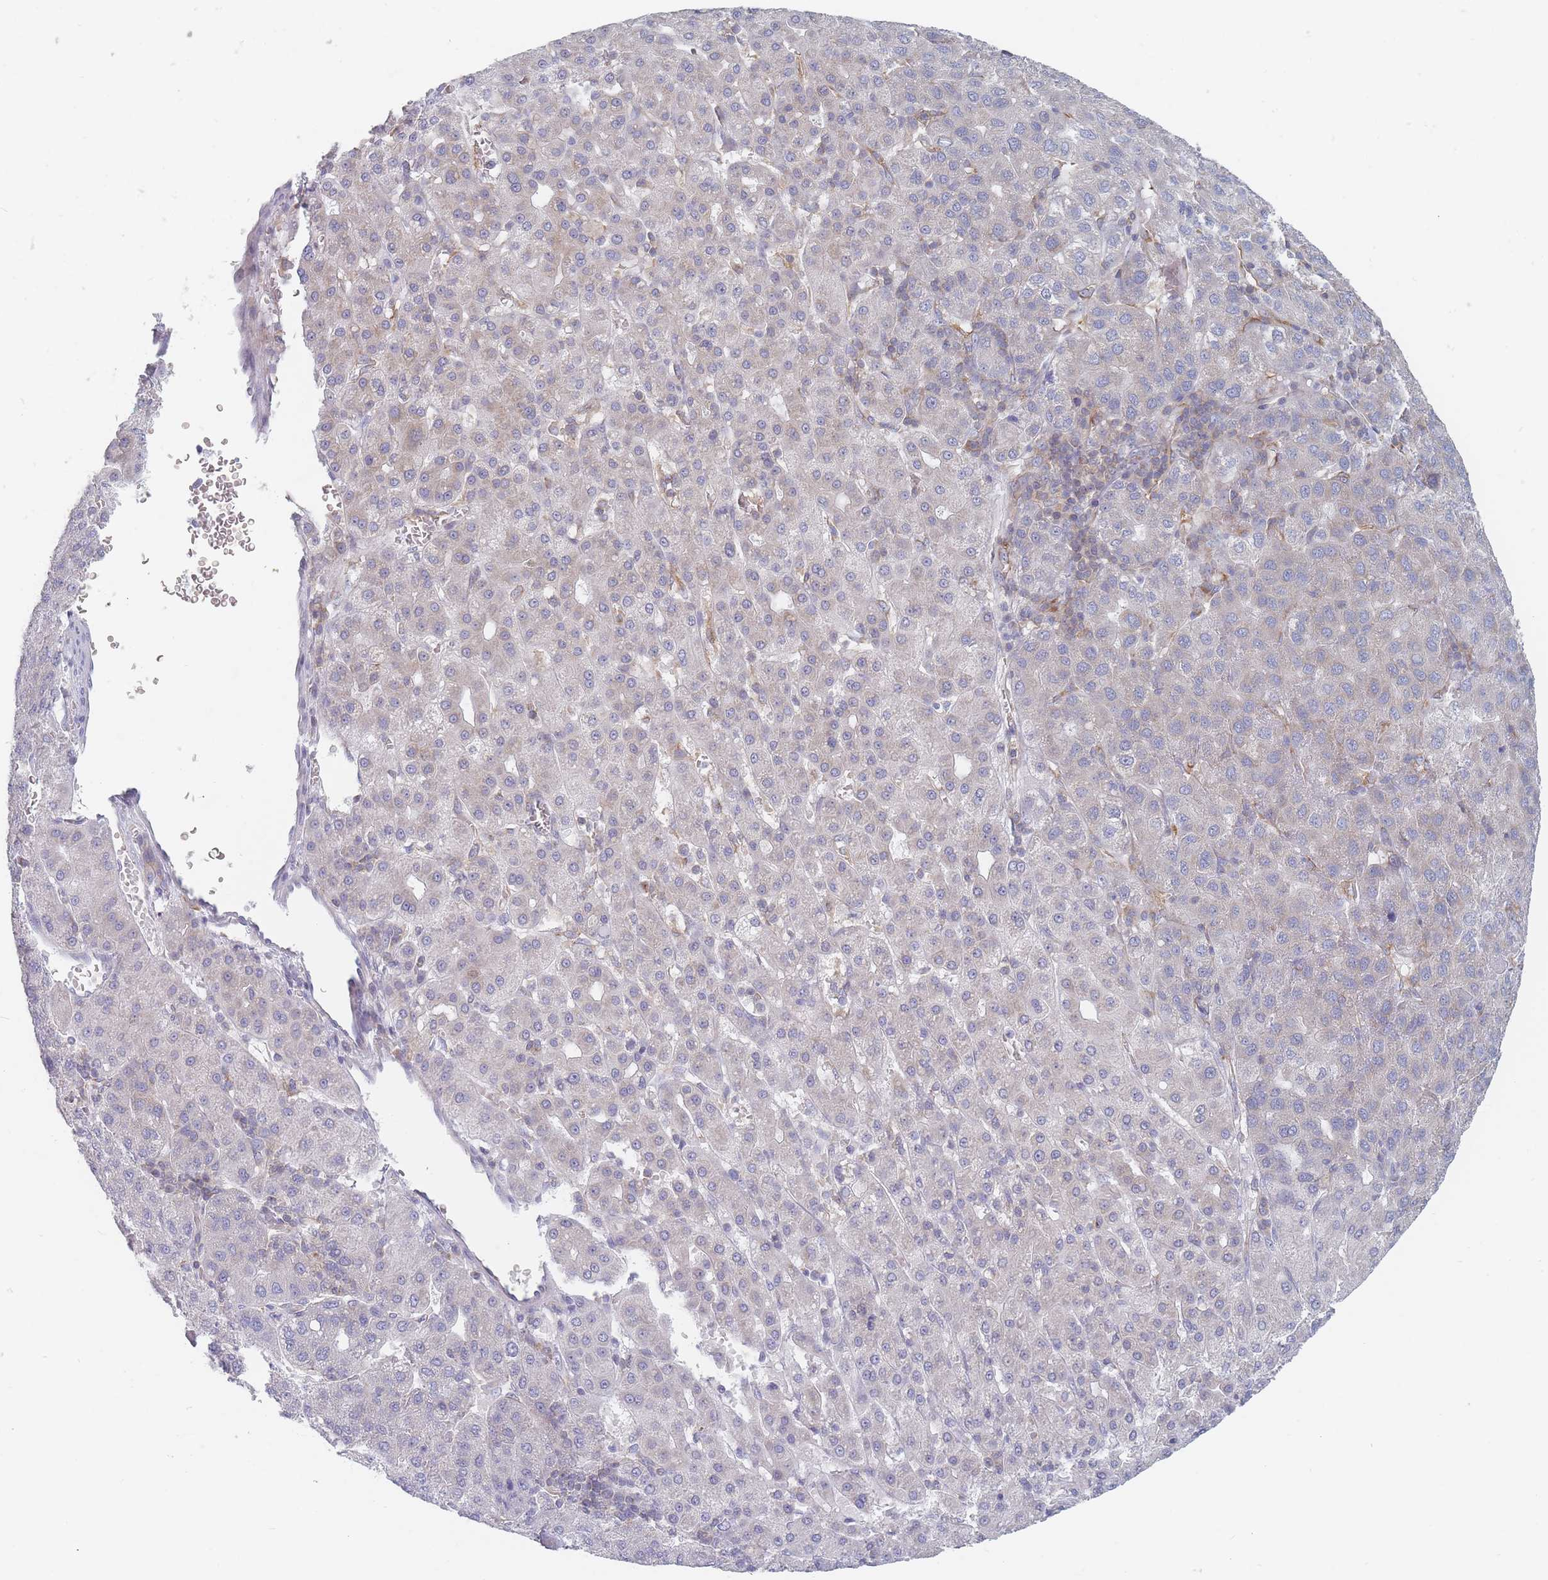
{"staining": {"intensity": "negative", "quantity": "none", "location": "none"}, "tissue": "liver cancer", "cell_type": "Tumor cells", "image_type": "cancer", "snomed": [{"axis": "morphology", "description": "Carcinoma, Hepatocellular, NOS"}, {"axis": "topography", "description": "Liver"}], "caption": "The photomicrograph demonstrates no significant positivity in tumor cells of hepatocellular carcinoma (liver).", "gene": "MAP1S", "patient": {"sex": "male", "age": 65}}